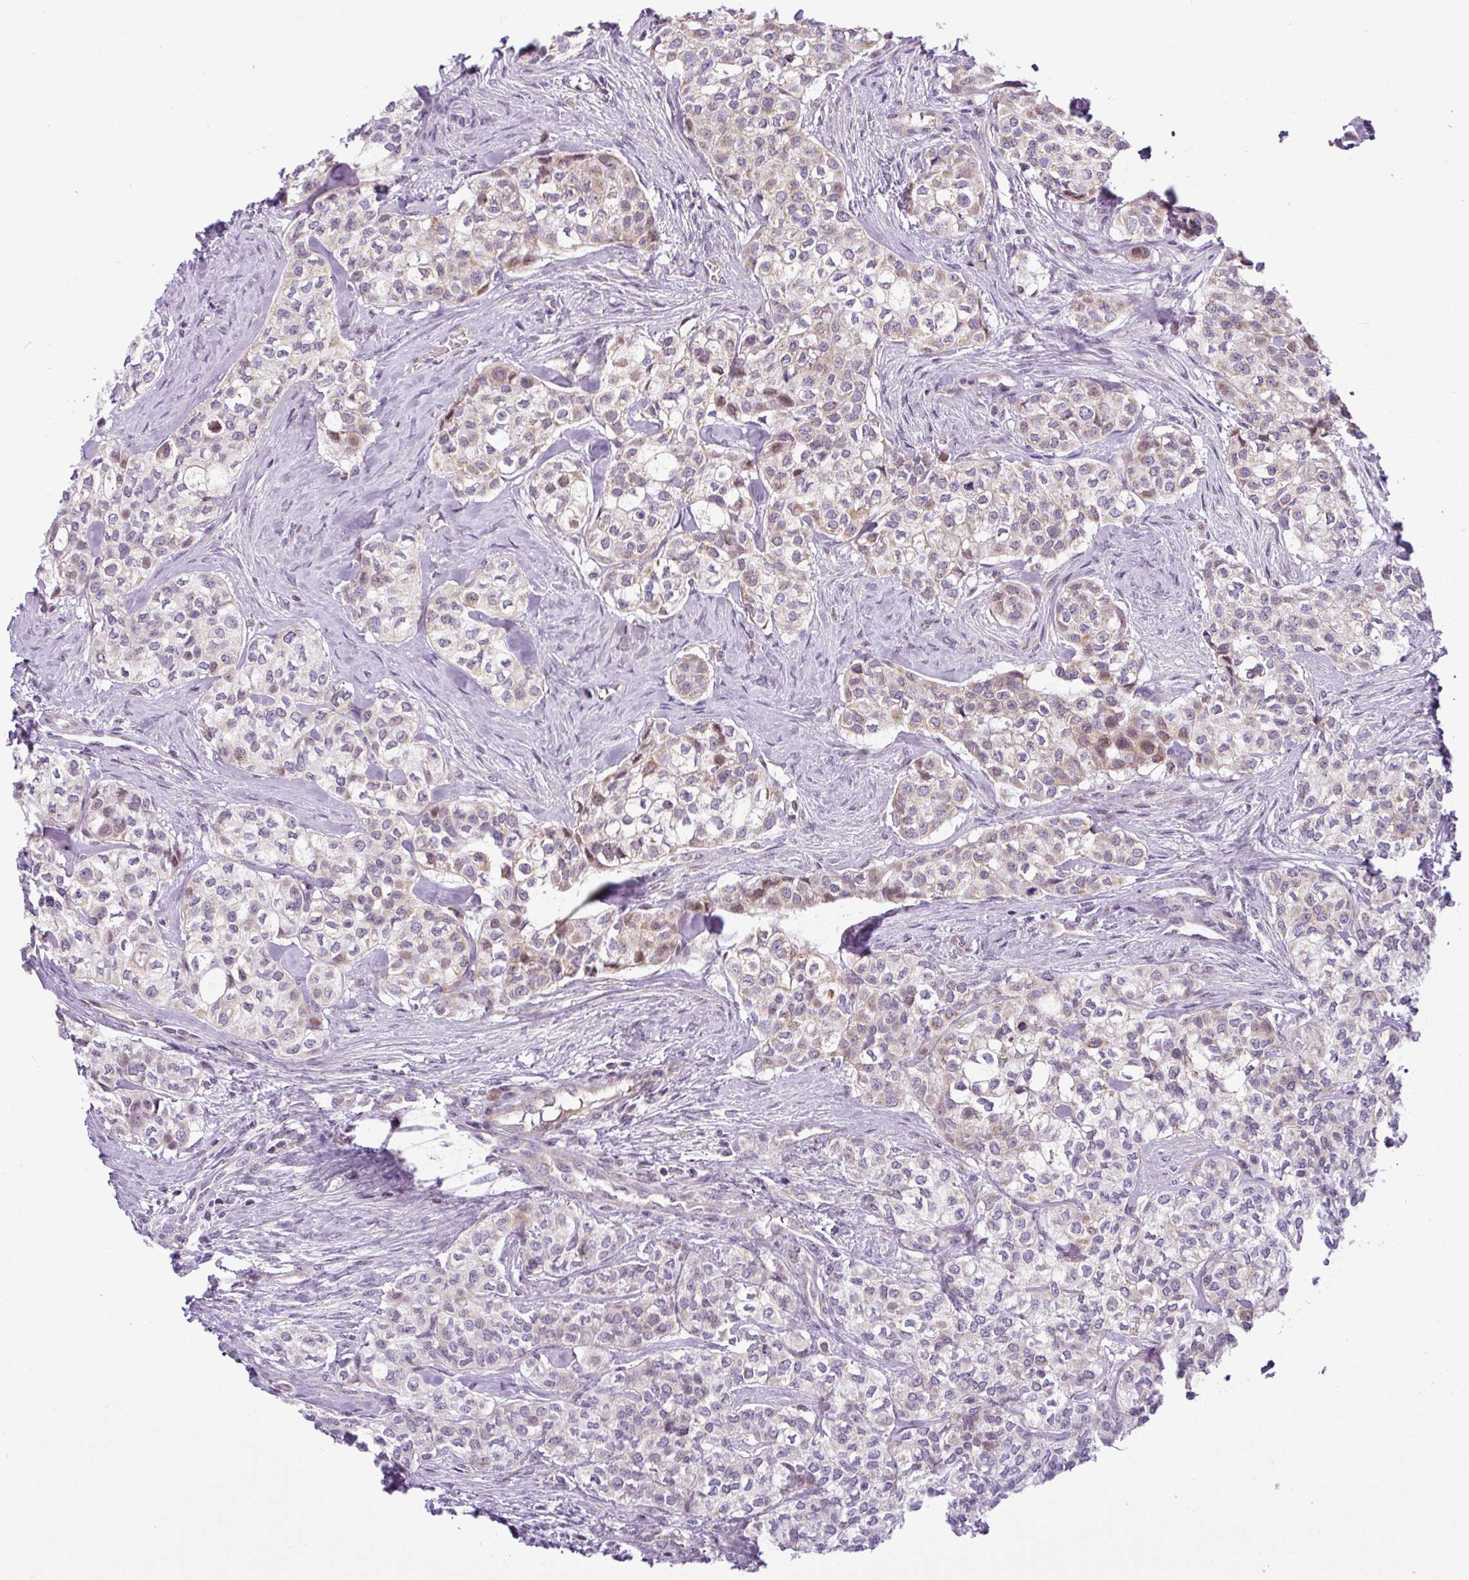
{"staining": {"intensity": "weak", "quantity": "<25%", "location": "cytoplasmic/membranous,nuclear"}, "tissue": "head and neck cancer", "cell_type": "Tumor cells", "image_type": "cancer", "snomed": [{"axis": "morphology", "description": "Adenocarcinoma, NOS"}, {"axis": "topography", "description": "Head-Neck"}], "caption": "The micrograph exhibits no significant positivity in tumor cells of head and neck adenocarcinoma.", "gene": "NDUFB2", "patient": {"sex": "male", "age": 81}}